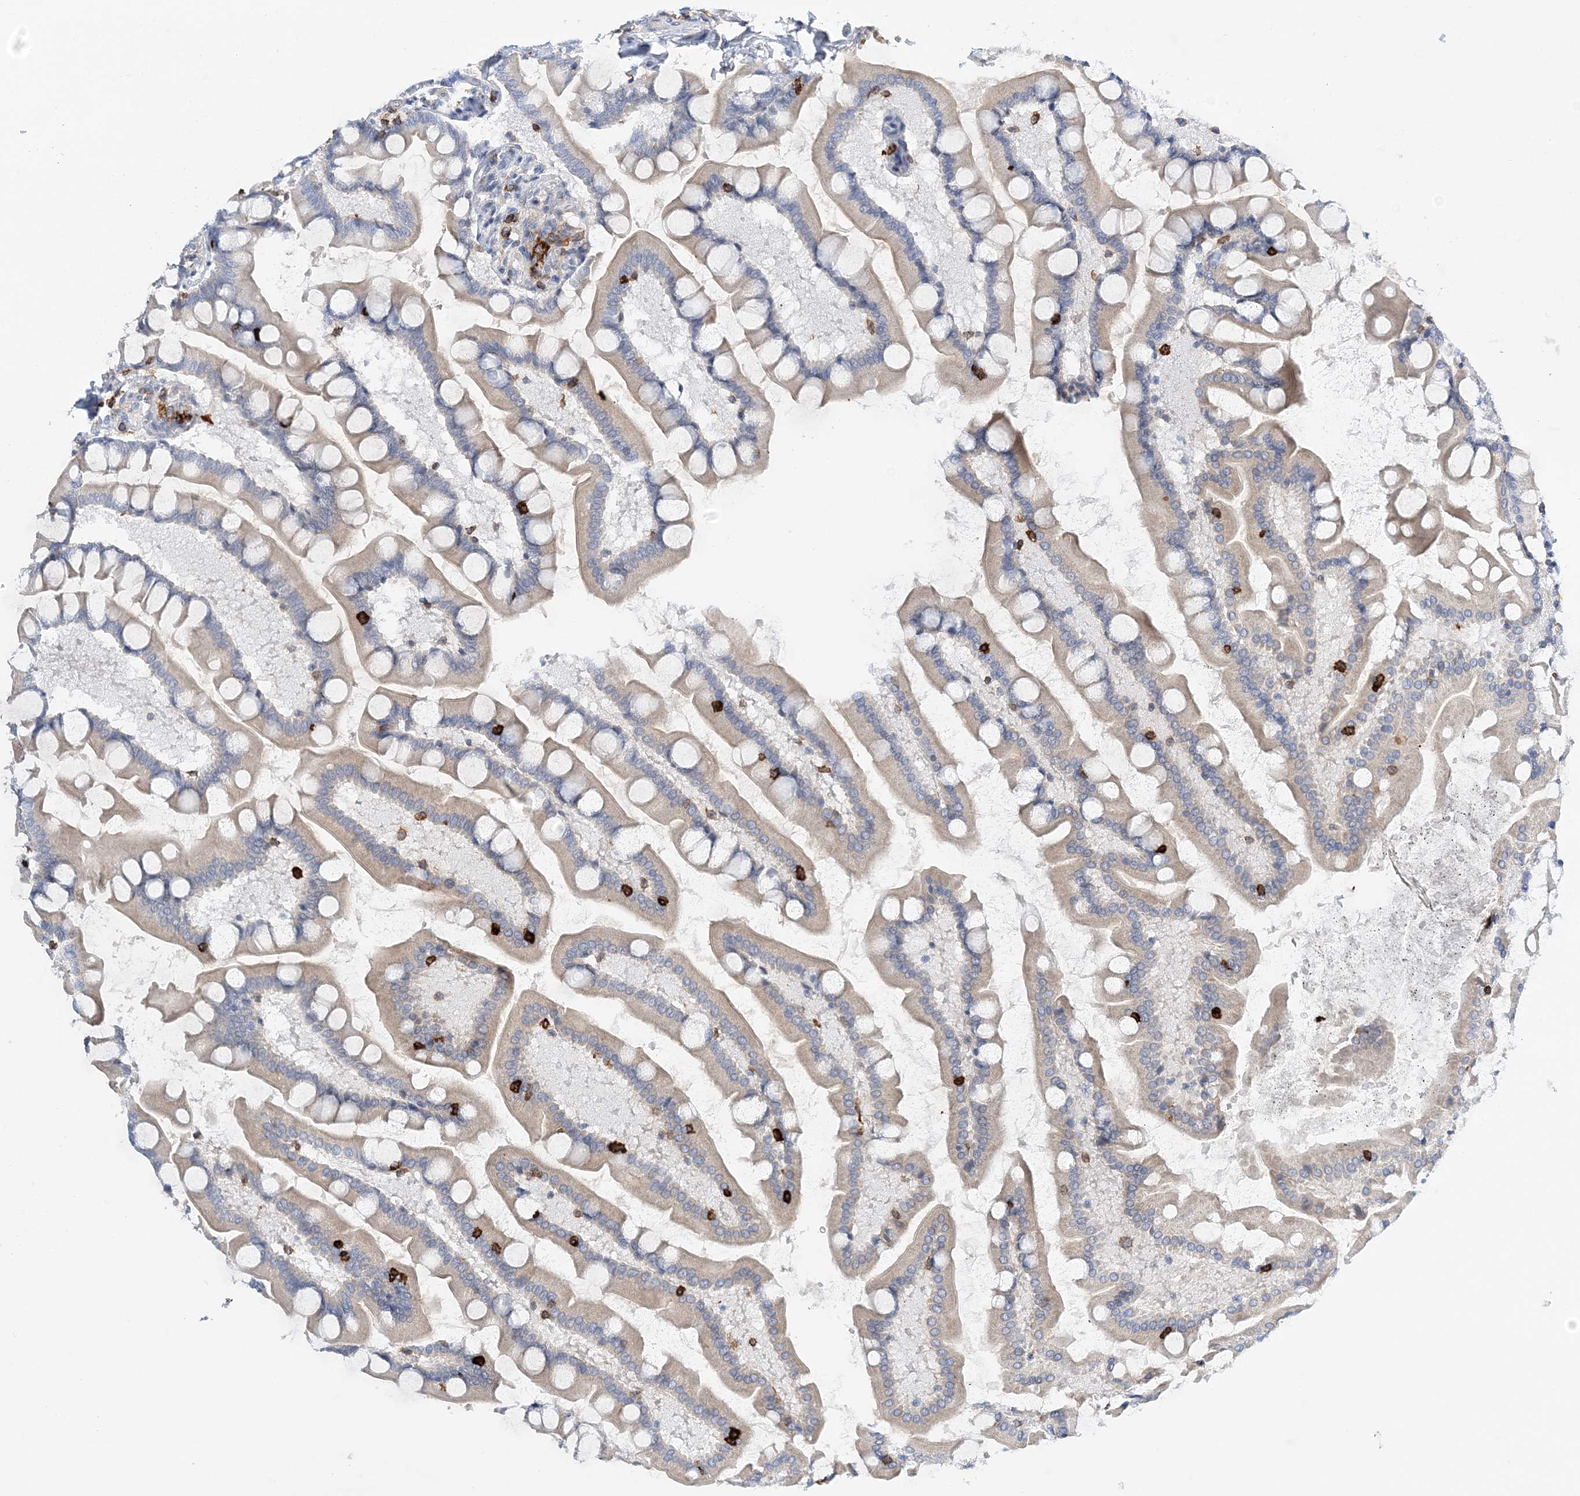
{"staining": {"intensity": "weak", "quantity": "25%-75%", "location": "cytoplasmic/membranous"}, "tissue": "small intestine", "cell_type": "Glandular cells", "image_type": "normal", "snomed": [{"axis": "morphology", "description": "Normal tissue, NOS"}, {"axis": "topography", "description": "Small intestine"}], "caption": "Immunohistochemical staining of unremarkable small intestine exhibits weak cytoplasmic/membranous protein expression in approximately 25%-75% of glandular cells. The staining was performed using DAB, with brown indicating positive protein expression. Nuclei are stained blue with hematoxylin.", "gene": "PRMT9", "patient": {"sex": "male", "age": 41}}